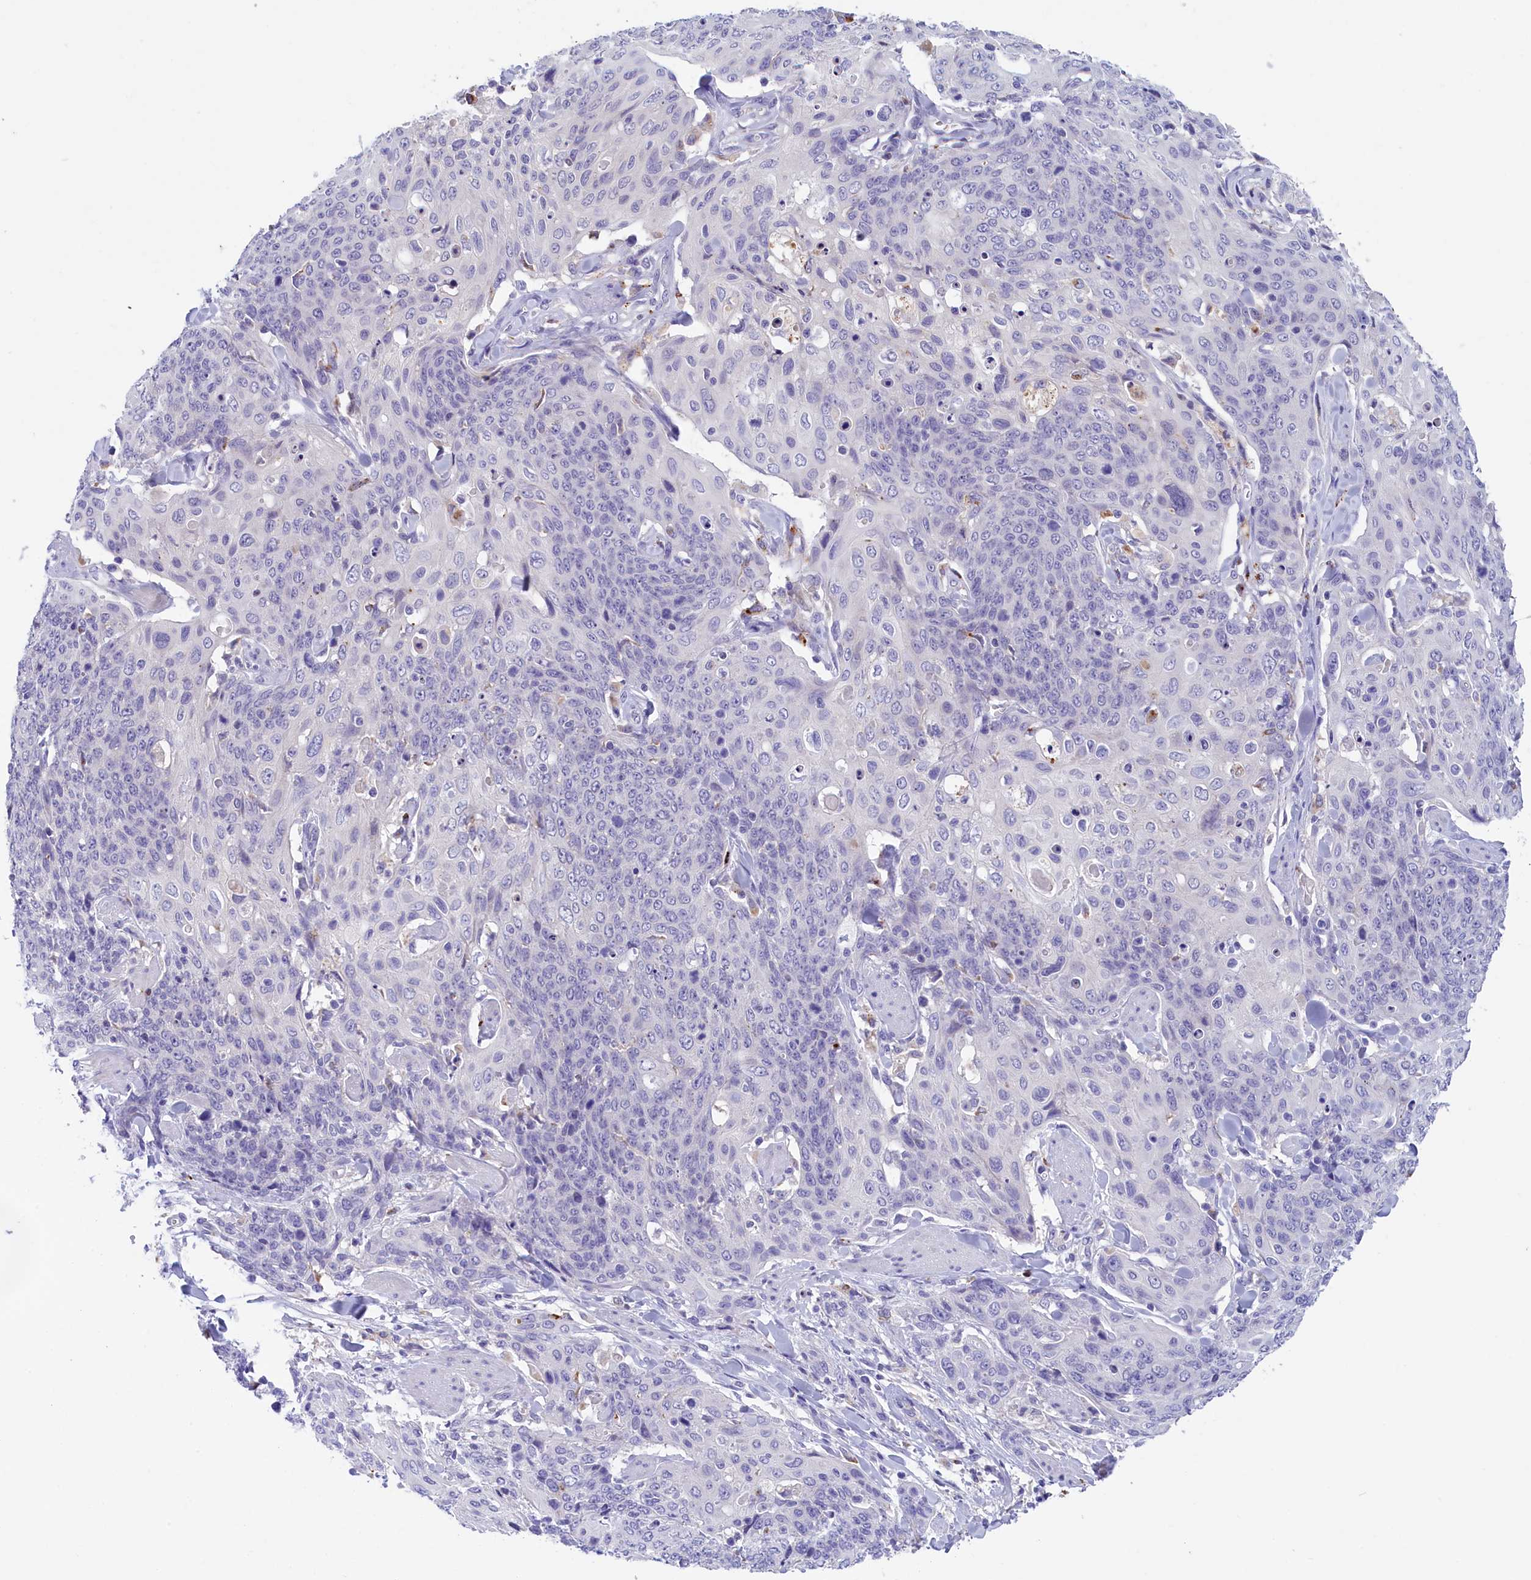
{"staining": {"intensity": "negative", "quantity": "none", "location": "none"}, "tissue": "skin cancer", "cell_type": "Tumor cells", "image_type": "cancer", "snomed": [{"axis": "morphology", "description": "Squamous cell carcinoma, NOS"}, {"axis": "topography", "description": "Skin"}, {"axis": "topography", "description": "Vulva"}], "caption": "A micrograph of human squamous cell carcinoma (skin) is negative for staining in tumor cells. (Immunohistochemistry, brightfield microscopy, high magnification).", "gene": "STYX", "patient": {"sex": "female", "age": 85}}